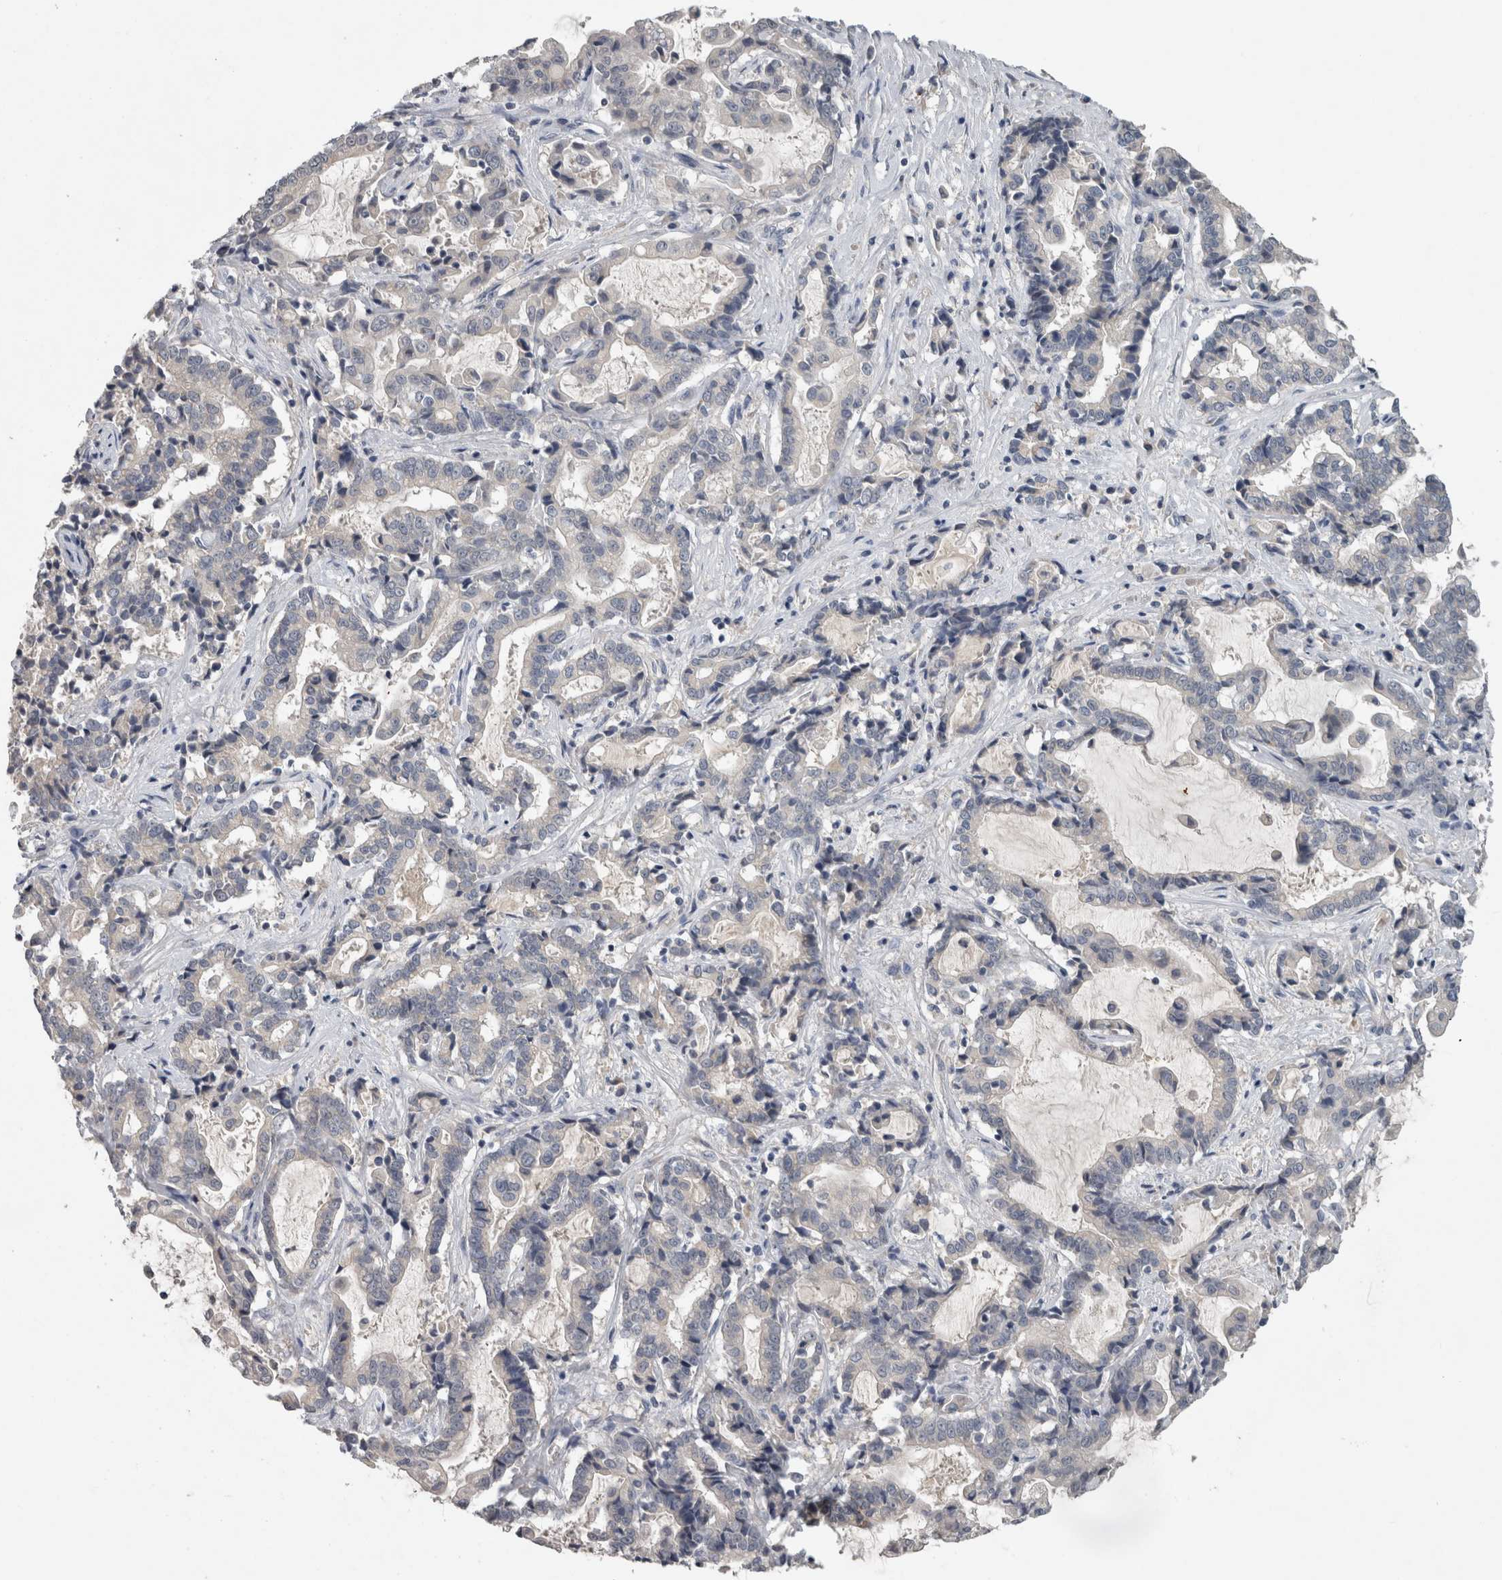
{"staining": {"intensity": "negative", "quantity": "none", "location": "none"}, "tissue": "liver cancer", "cell_type": "Tumor cells", "image_type": "cancer", "snomed": [{"axis": "morphology", "description": "Cholangiocarcinoma"}, {"axis": "topography", "description": "Liver"}], "caption": "This is an immunohistochemistry image of human liver cancer. There is no expression in tumor cells.", "gene": "SLC22A11", "patient": {"sex": "male", "age": 57}}